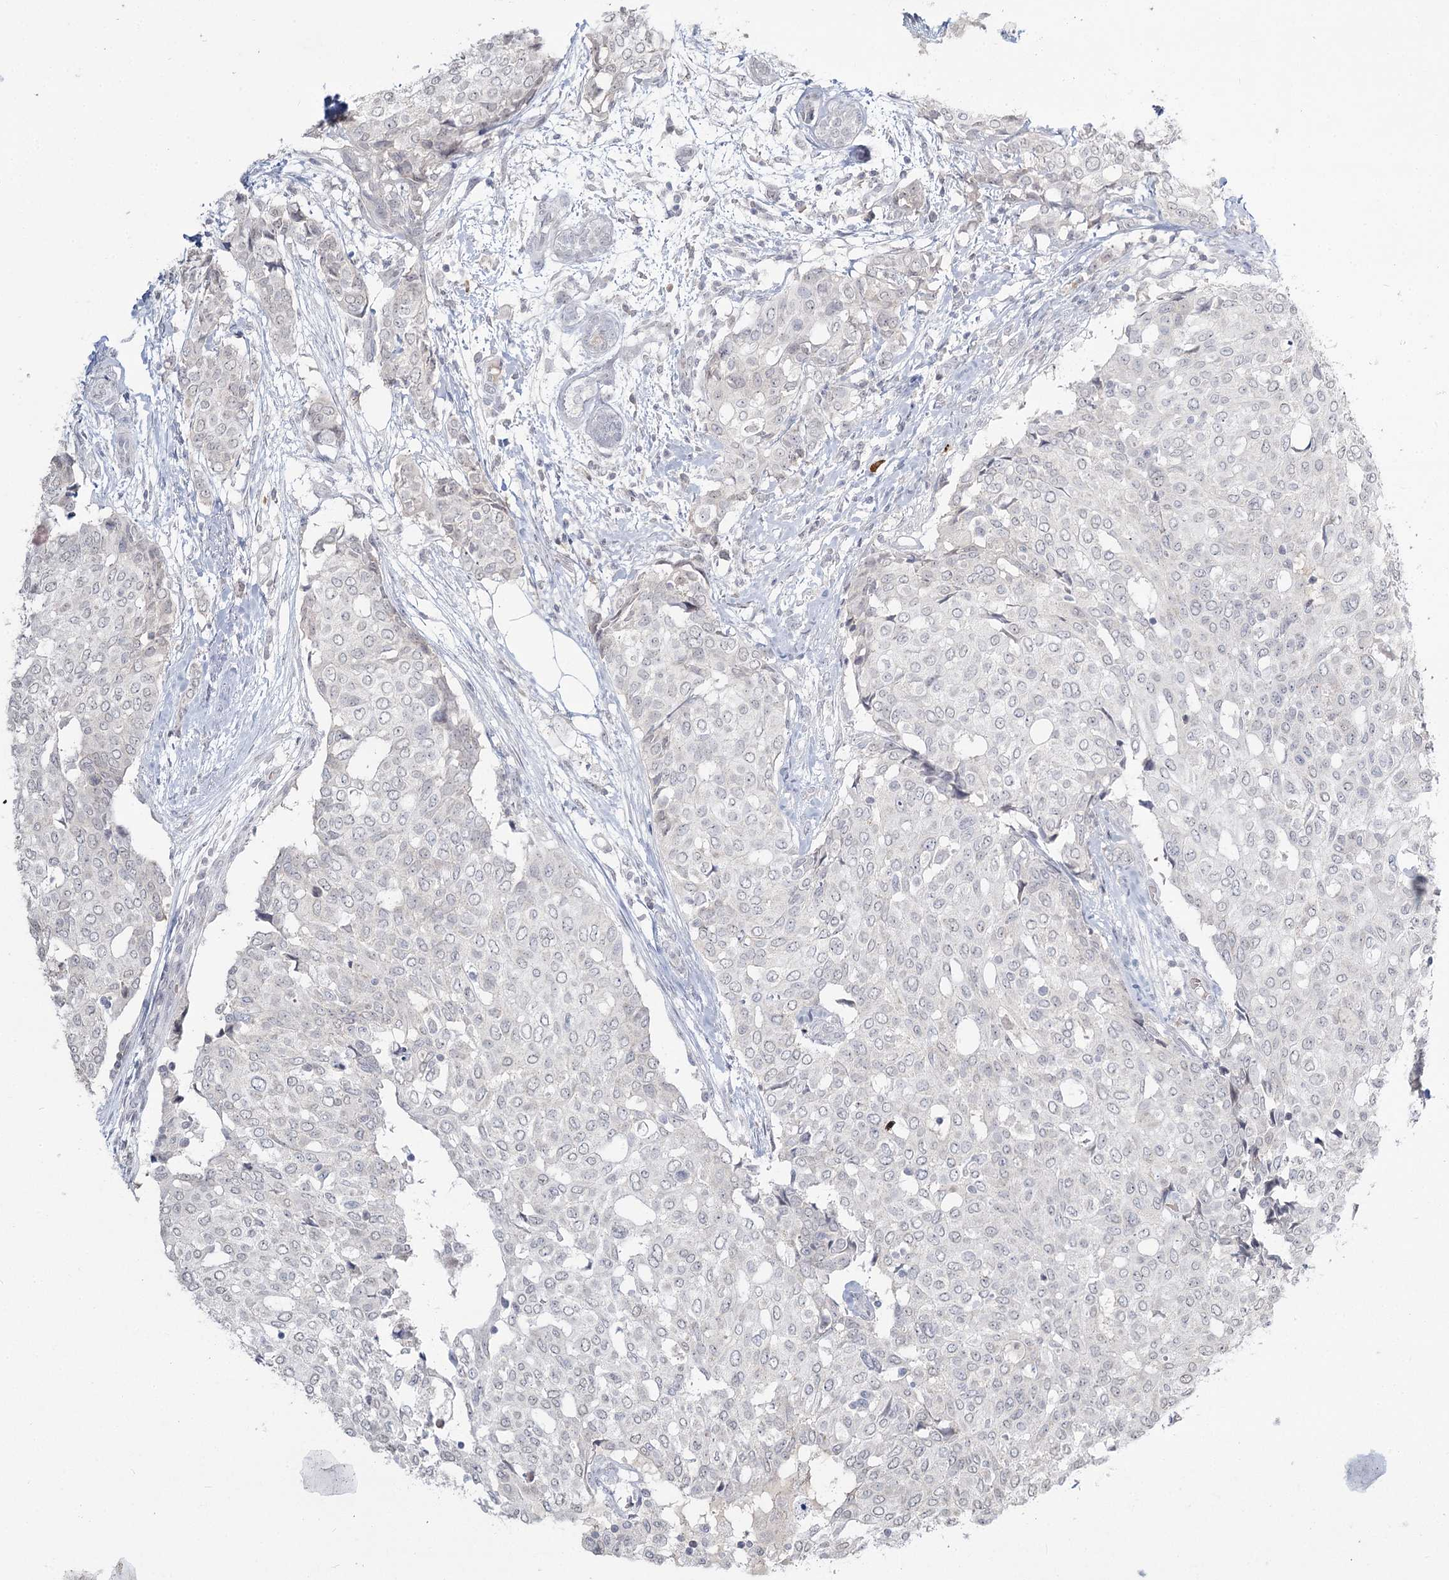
{"staining": {"intensity": "negative", "quantity": "none", "location": "none"}, "tissue": "breast cancer", "cell_type": "Tumor cells", "image_type": "cancer", "snomed": [{"axis": "morphology", "description": "Lobular carcinoma"}, {"axis": "topography", "description": "Breast"}], "caption": "This is a photomicrograph of immunohistochemistry staining of breast lobular carcinoma, which shows no positivity in tumor cells.", "gene": "LY6G5C", "patient": {"sex": "female", "age": 51}}